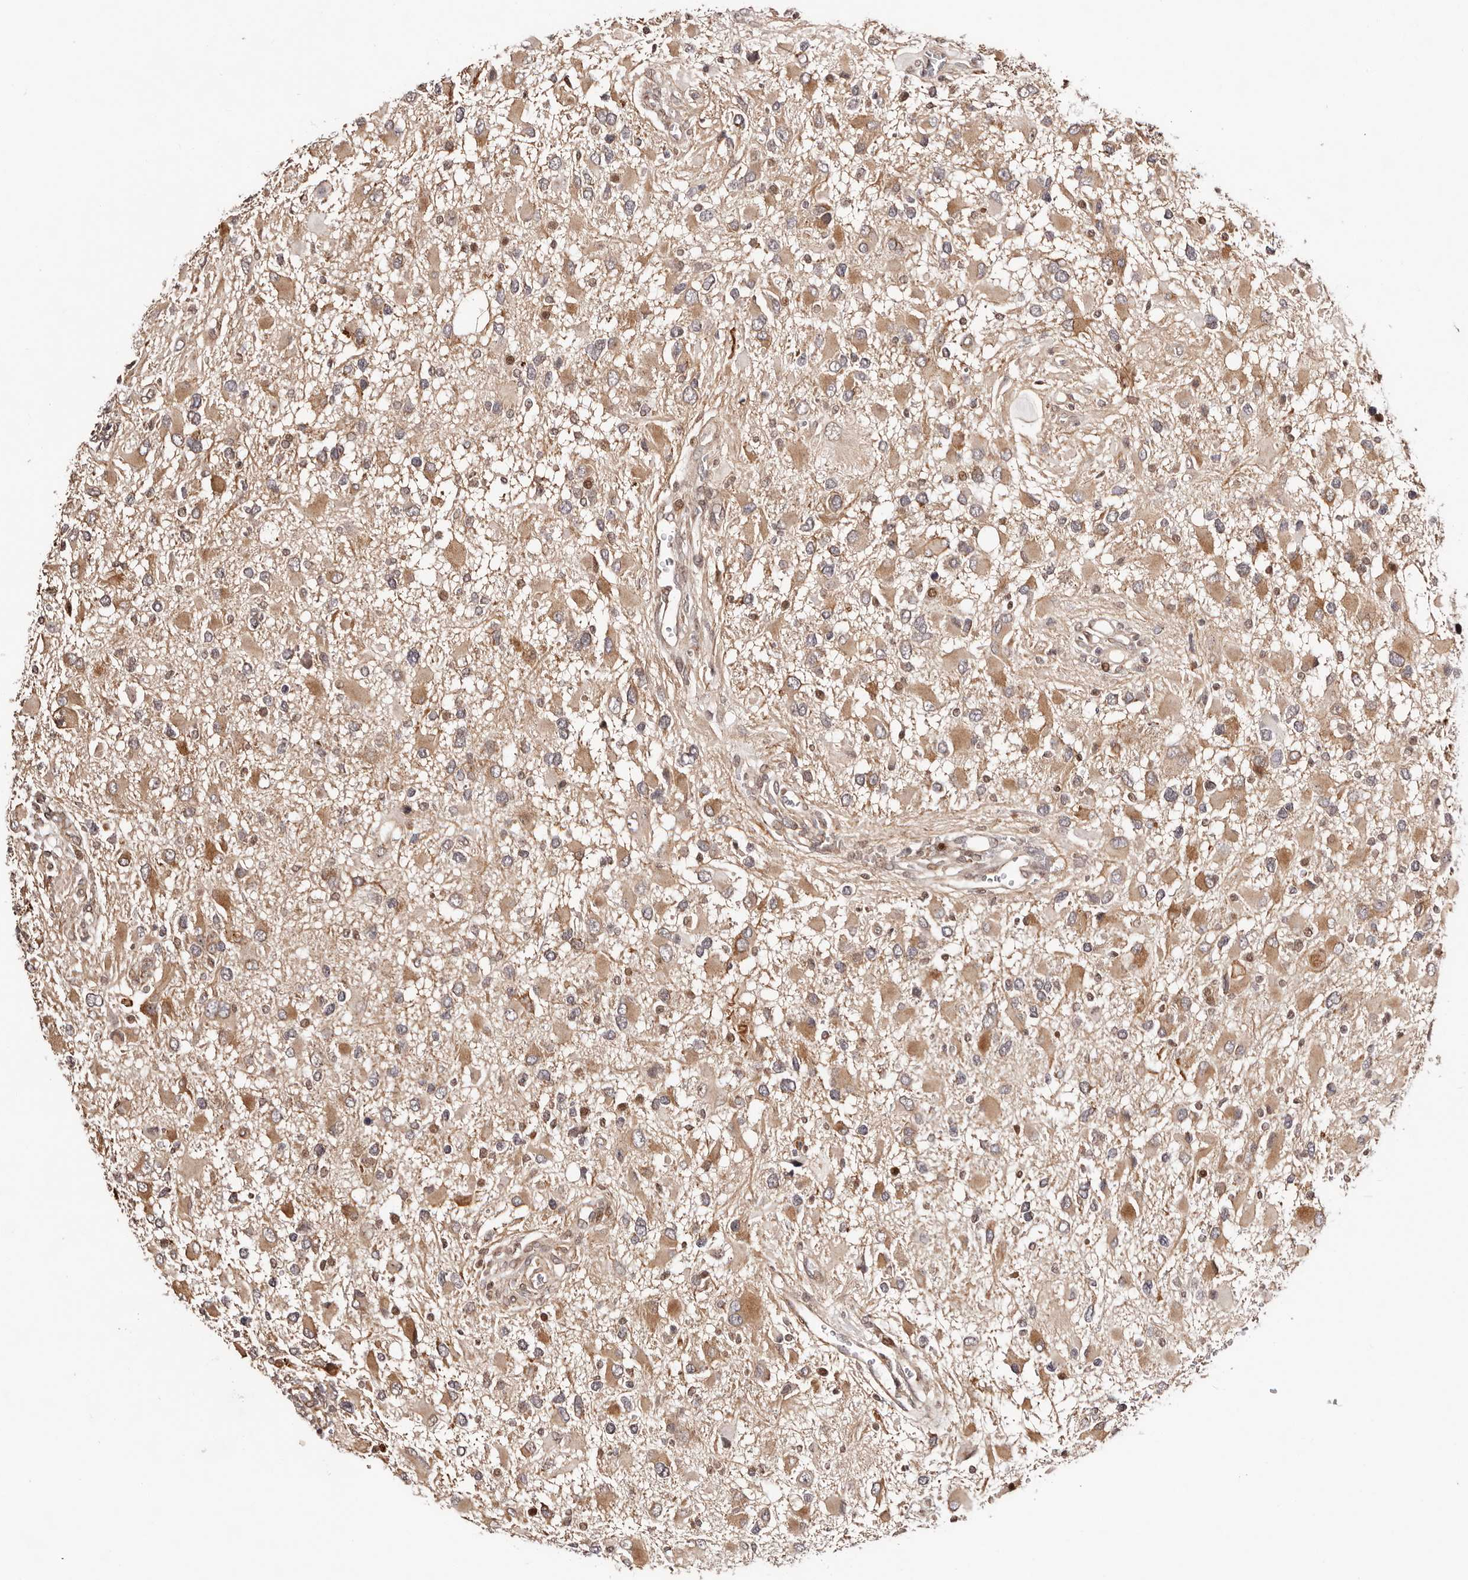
{"staining": {"intensity": "moderate", "quantity": ">75%", "location": "cytoplasmic/membranous"}, "tissue": "glioma", "cell_type": "Tumor cells", "image_type": "cancer", "snomed": [{"axis": "morphology", "description": "Glioma, malignant, High grade"}, {"axis": "topography", "description": "Brain"}], "caption": "An image showing moderate cytoplasmic/membranous expression in approximately >75% of tumor cells in malignant glioma (high-grade), as visualized by brown immunohistochemical staining.", "gene": "HIVEP3", "patient": {"sex": "male", "age": 53}}